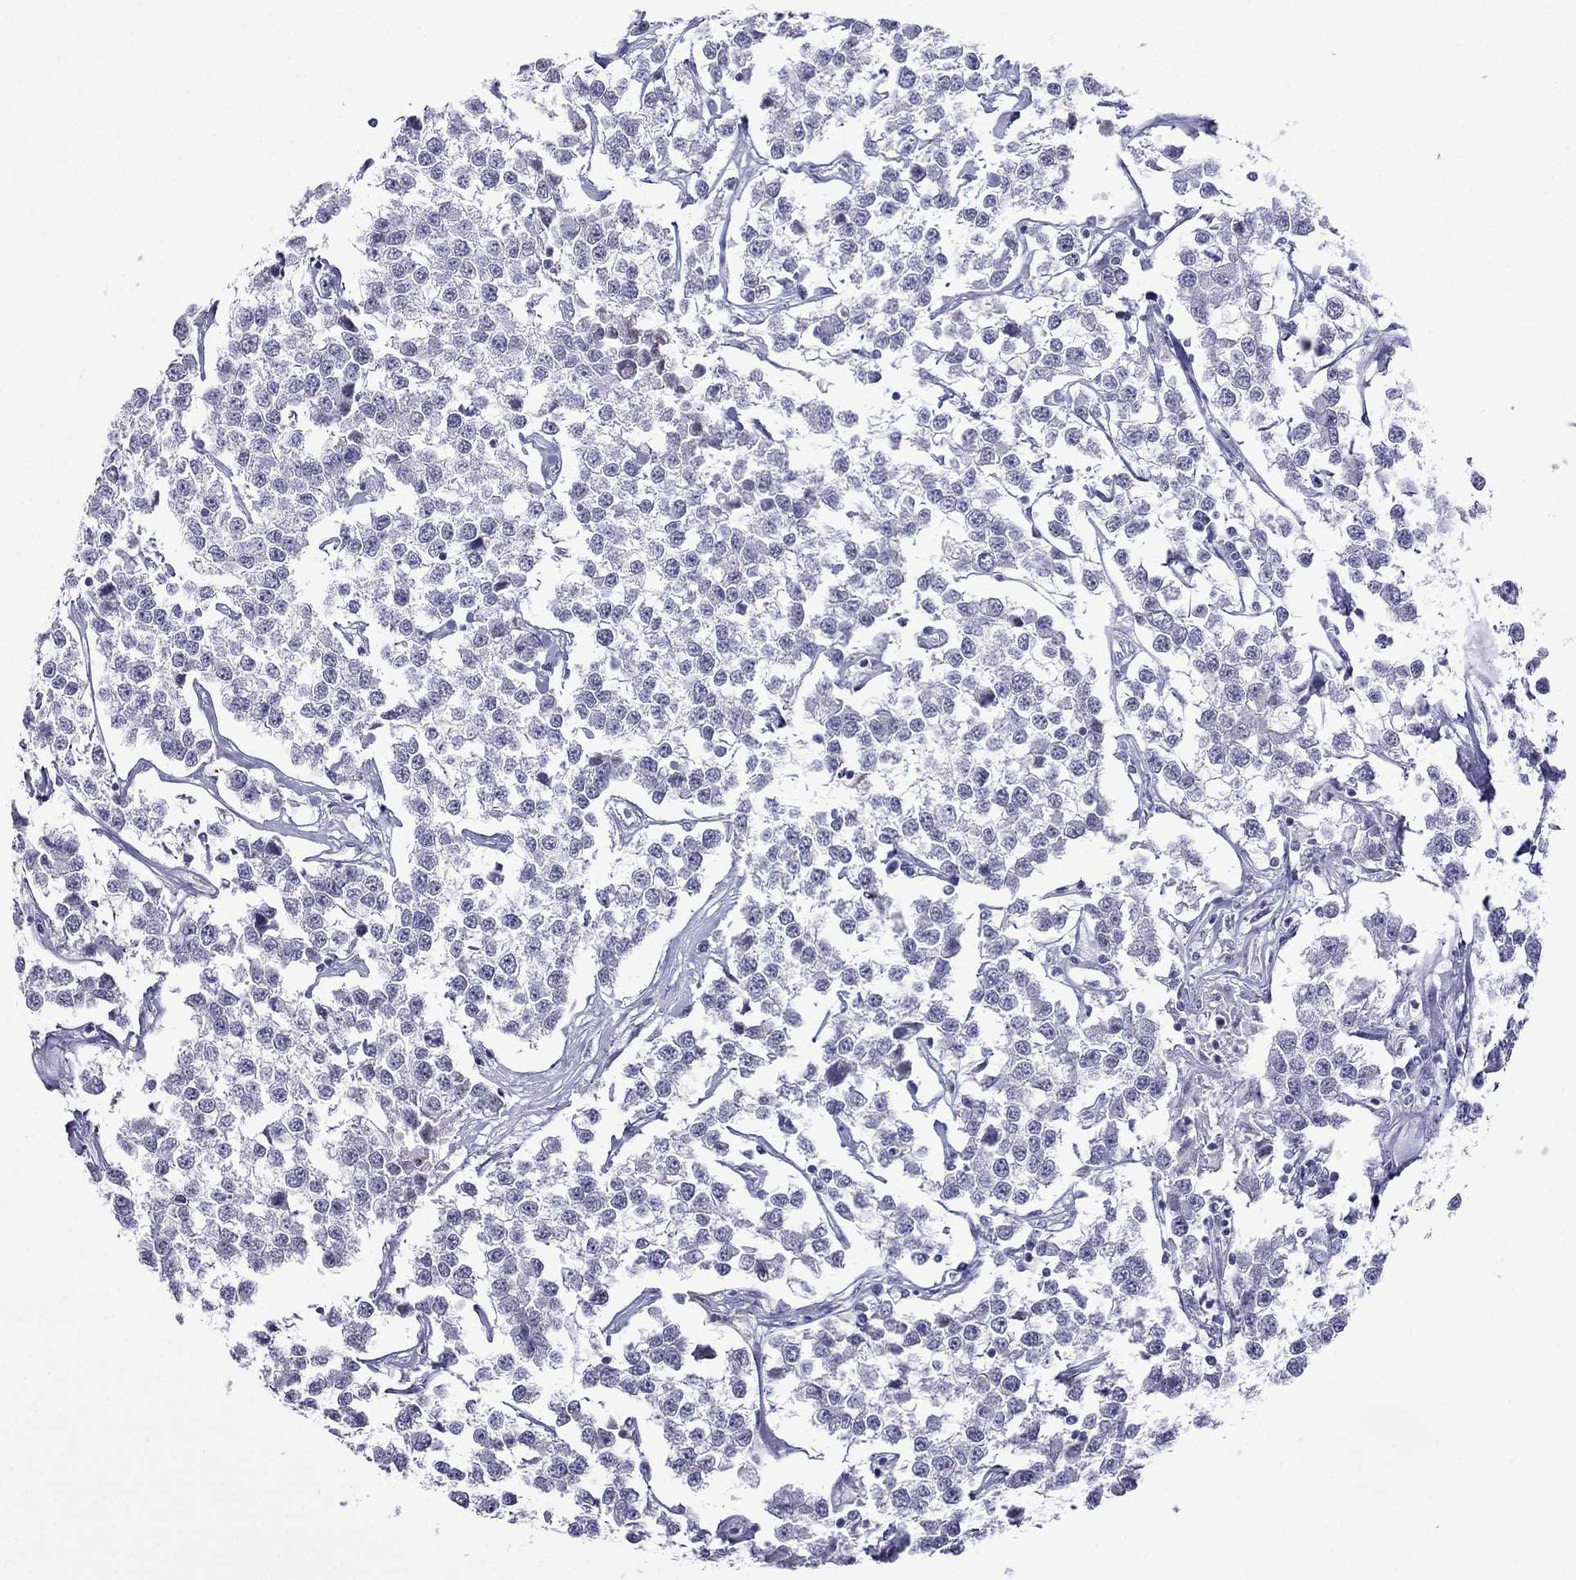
{"staining": {"intensity": "negative", "quantity": "none", "location": "none"}, "tissue": "testis cancer", "cell_type": "Tumor cells", "image_type": "cancer", "snomed": [{"axis": "morphology", "description": "Seminoma, NOS"}, {"axis": "topography", "description": "Testis"}], "caption": "A high-resolution photomicrograph shows IHC staining of testis seminoma, which demonstrates no significant expression in tumor cells.", "gene": "MGP", "patient": {"sex": "male", "age": 59}}